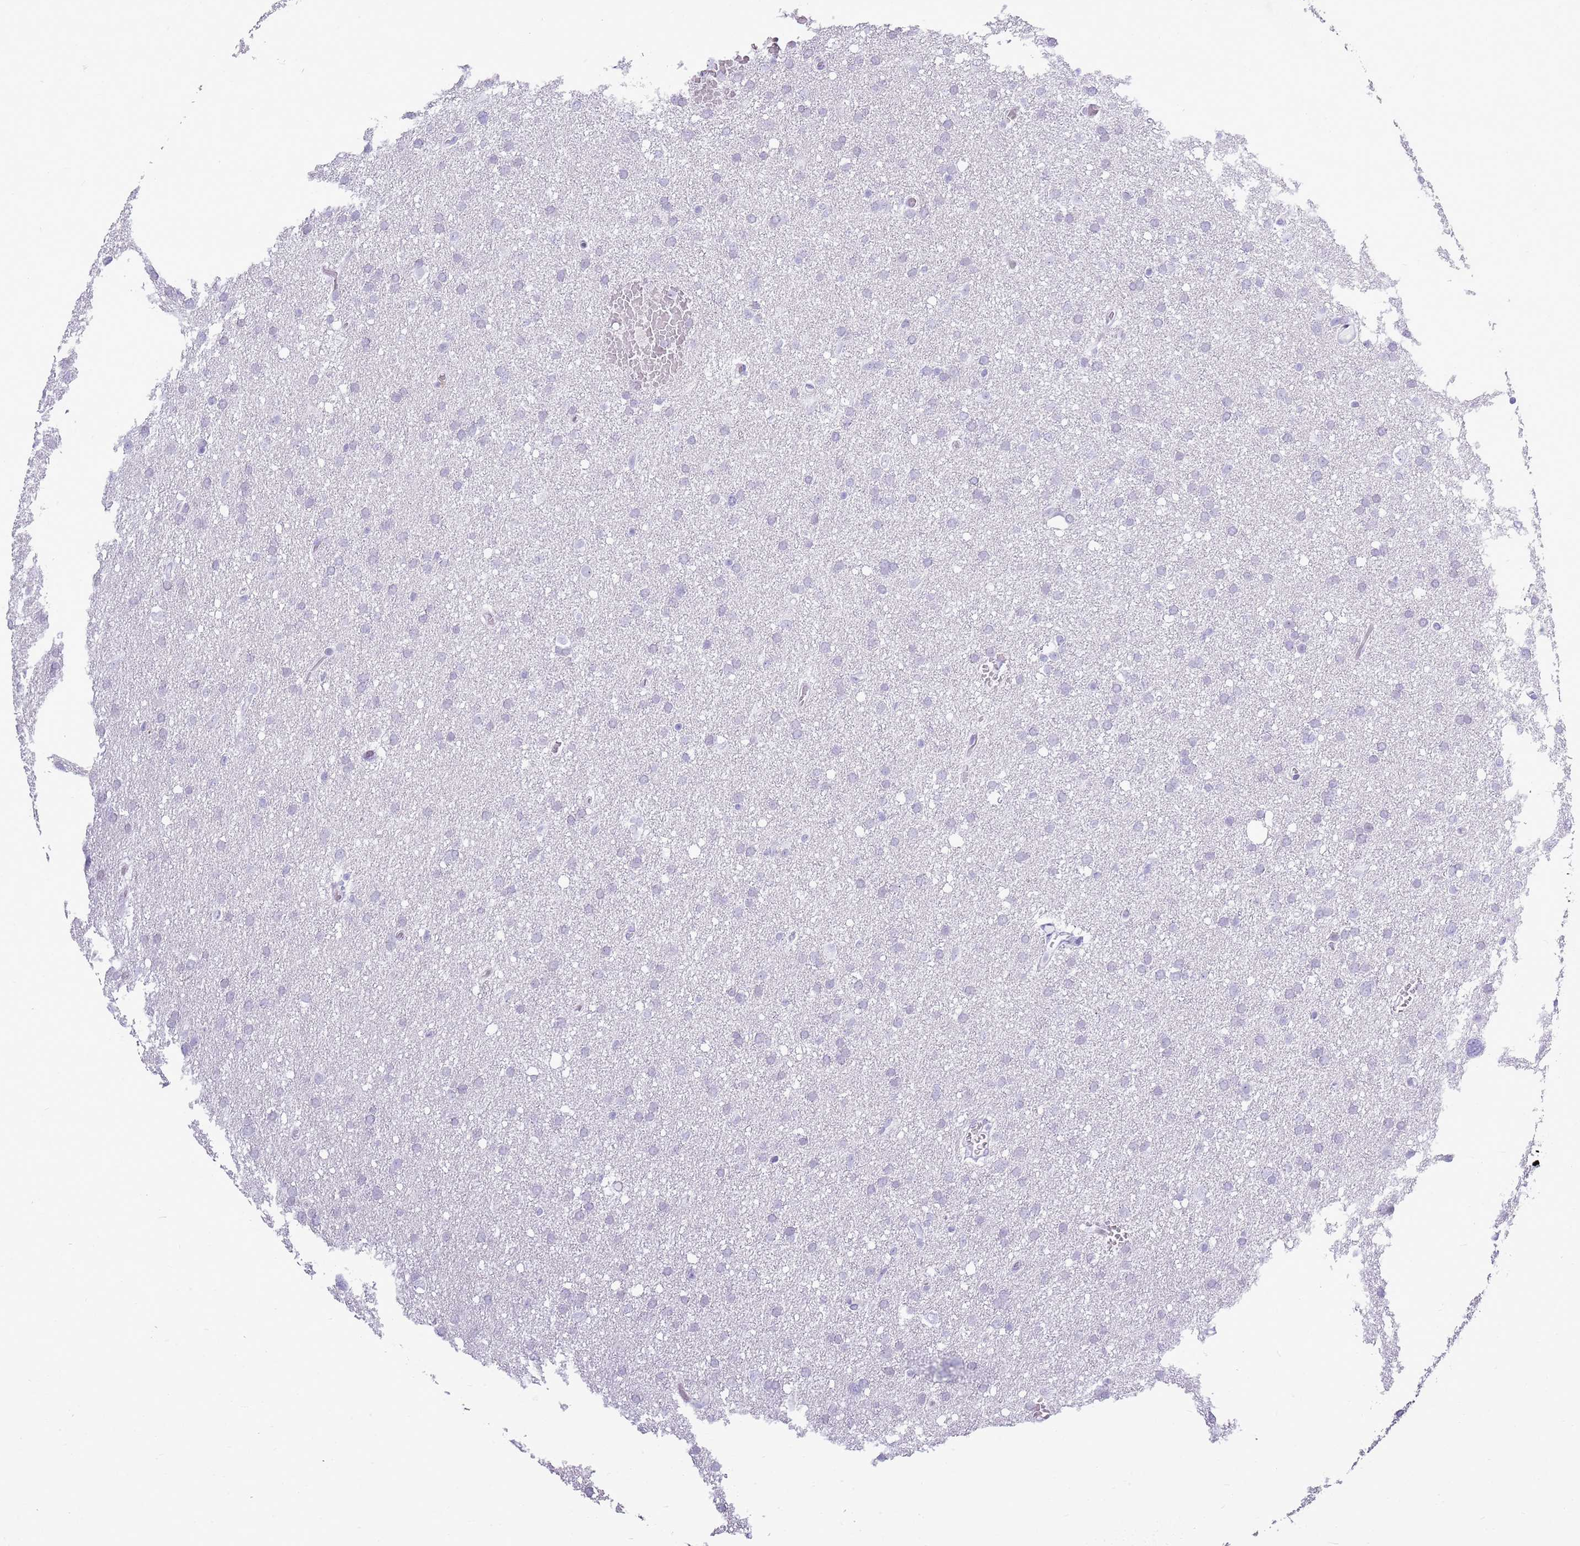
{"staining": {"intensity": "negative", "quantity": "none", "location": "none"}, "tissue": "glioma", "cell_type": "Tumor cells", "image_type": "cancer", "snomed": [{"axis": "morphology", "description": "Glioma, malignant, High grade"}, {"axis": "topography", "description": "Cerebral cortex"}], "caption": "The micrograph reveals no significant staining in tumor cells of glioma. (Brightfield microscopy of DAB (3,3'-diaminobenzidine) immunohistochemistry at high magnification).", "gene": "ASIP", "patient": {"sex": "female", "age": 36}}